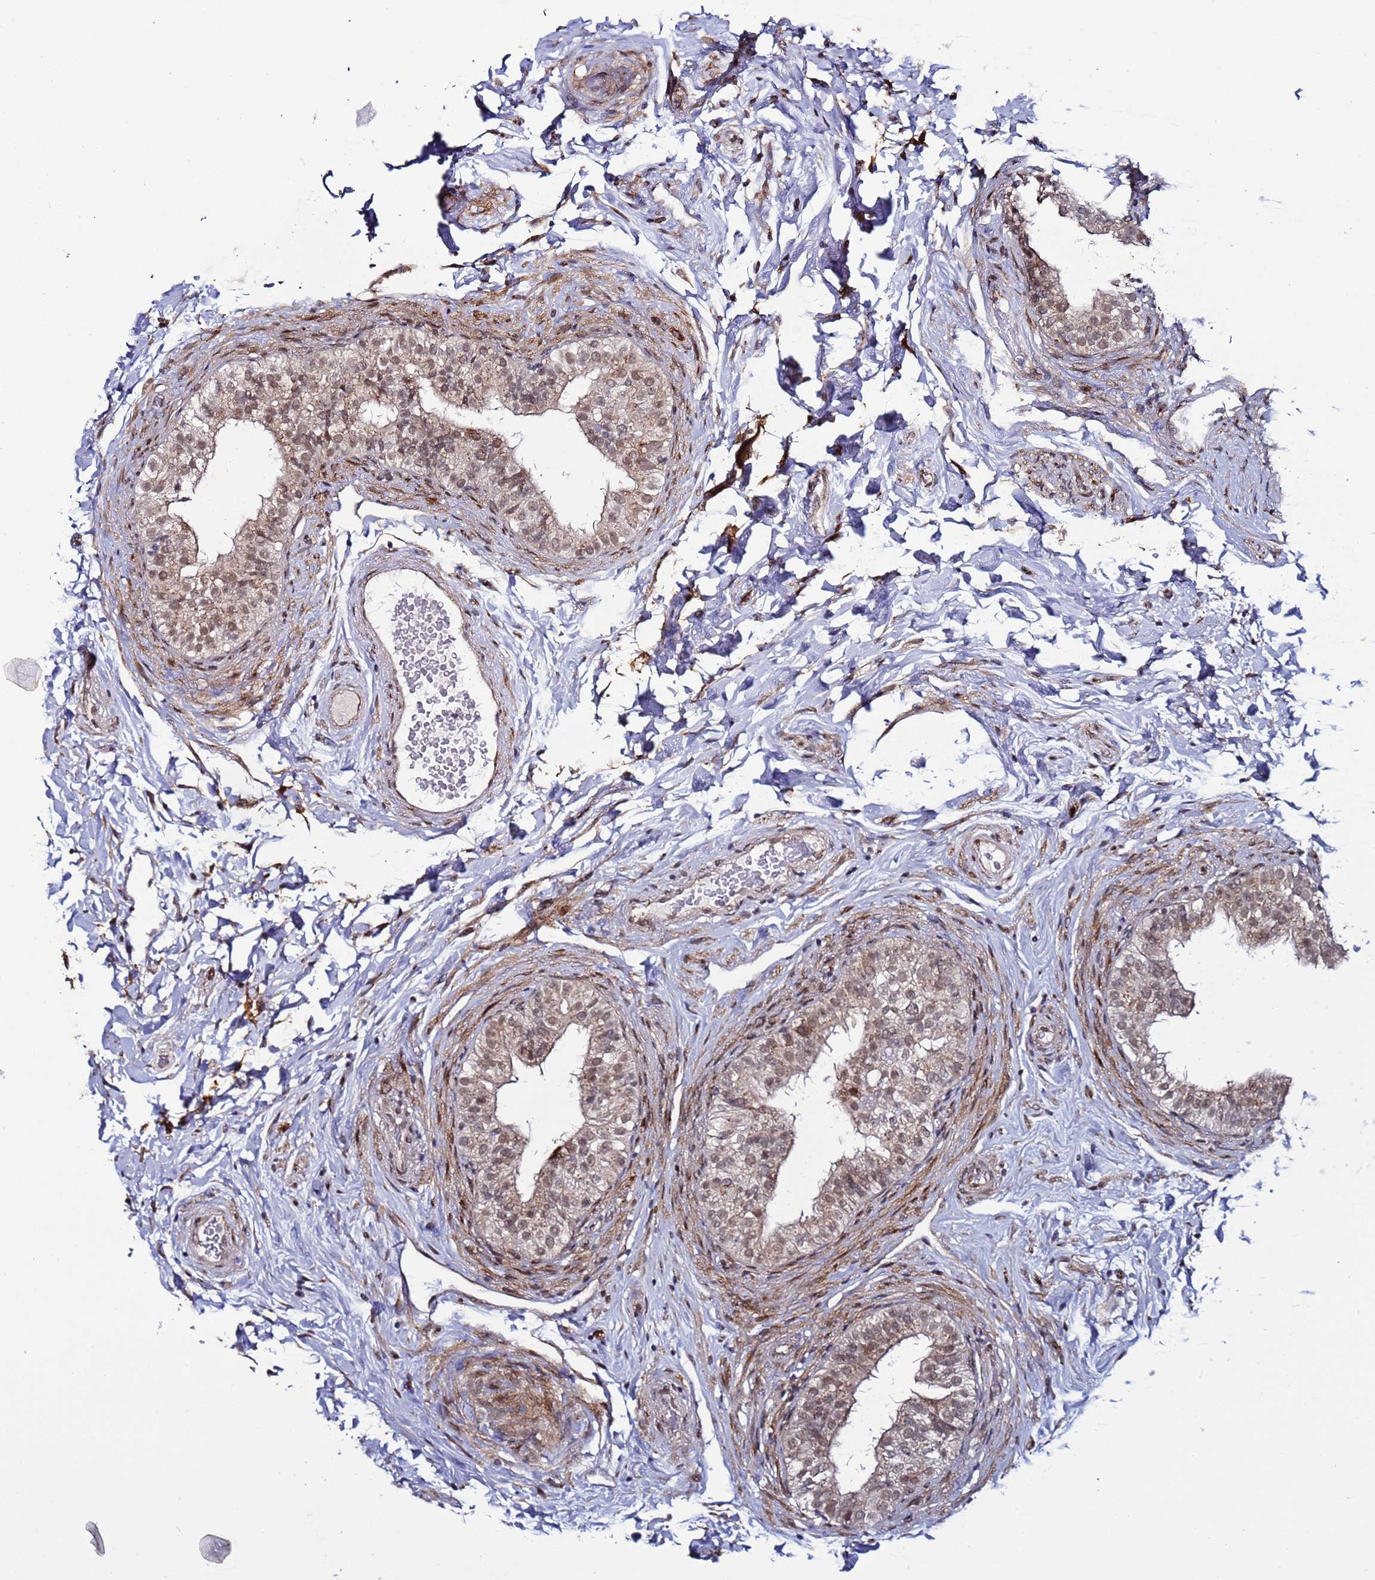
{"staining": {"intensity": "moderate", "quantity": ">75%", "location": "cytoplasmic/membranous,nuclear"}, "tissue": "epididymis", "cell_type": "Glandular cells", "image_type": "normal", "snomed": [{"axis": "morphology", "description": "Normal tissue, NOS"}, {"axis": "topography", "description": "Epididymis"}], "caption": "Epididymis stained for a protein (brown) exhibits moderate cytoplasmic/membranous,nuclear positive staining in about >75% of glandular cells.", "gene": "POLR2D", "patient": {"sex": "male", "age": 49}}